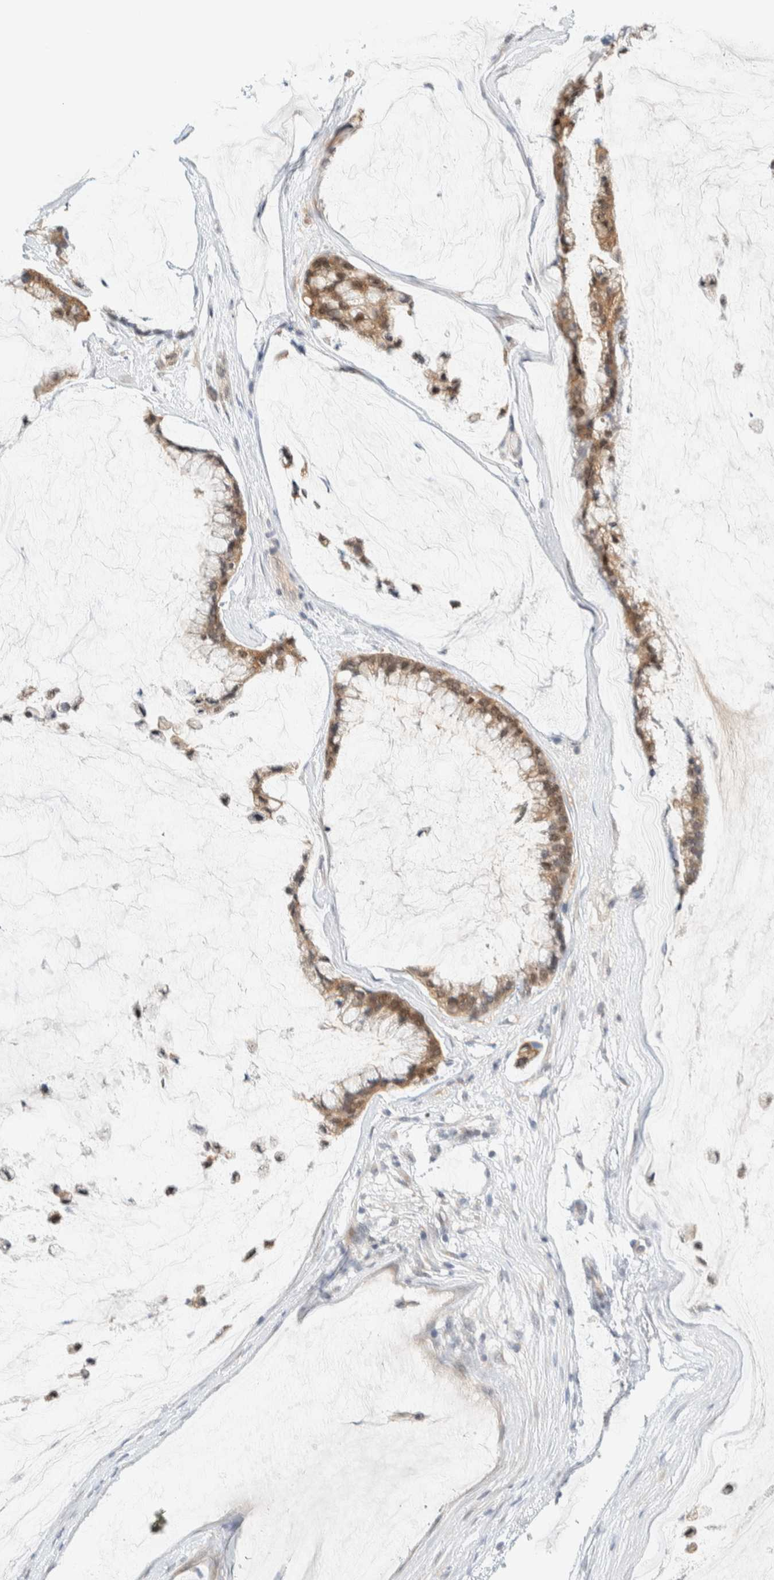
{"staining": {"intensity": "moderate", "quantity": ">75%", "location": "cytoplasmic/membranous"}, "tissue": "ovarian cancer", "cell_type": "Tumor cells", "image_type": "cancer", "snomed": [{"axis": "morphology", "description": "Cystadenocarcinoma, mucinous, NOS"}, {"axis": "topography", "description": "Ovary"}], "caption": "Immunohistochemical staining of ovarian mucinous cystadenocarcinoma exhibits medium levels of moderate cytoplasmic/membranous protein staining in about >75% of tumor cells. (Stains: DAB (3,3'-diaminobenzidine) in brown, nuclei in blue, Microscopy: brightfield microscopy at high magnification).", "gene": "PCYT2", "patient": {"sex": "female", "age": 39}}